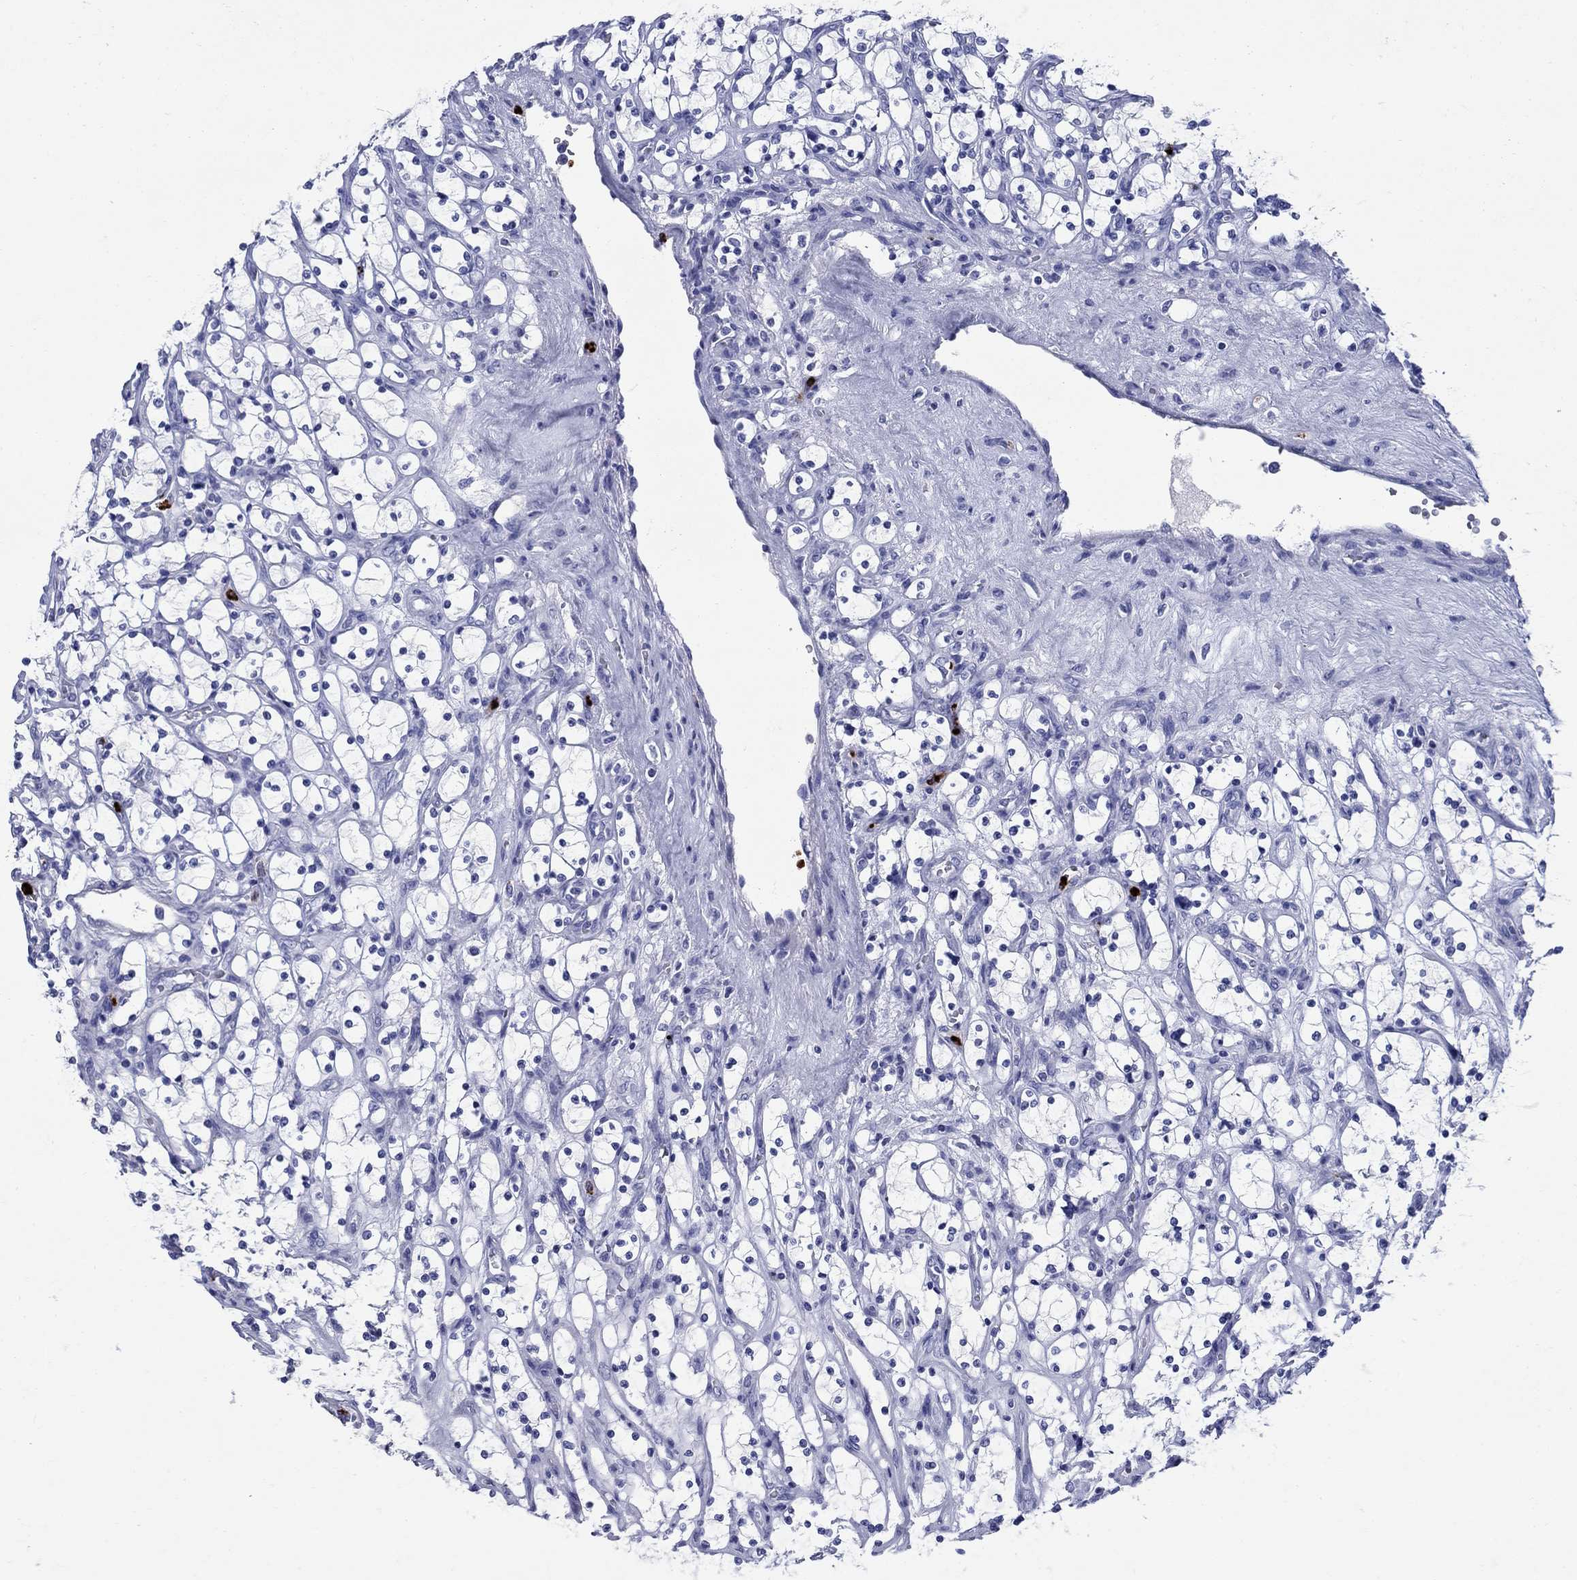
{"staining": {"intensity": "negative", "quantity": "none", "location": "none"}, "tissue": "renal cancer", "cell_type": "Tumor cells", "image_type": "cancer", "snomed": [{"axis": "morphology", "description": "Adenocarcinoma, NOS"}, {"axis": "topography", "description": "Kidney"}], "caption": "The immunohistochemistry histopathology image has no significant expression in tumor cells of renal cancer (adenocarcinoma) tissue. (DAB (3,3'-diaminobenzidine) IHC visualized using brightfield microscopy, high magnification).", "gene": "AZU1", "patient": {"sex": "female", "age": 69}}